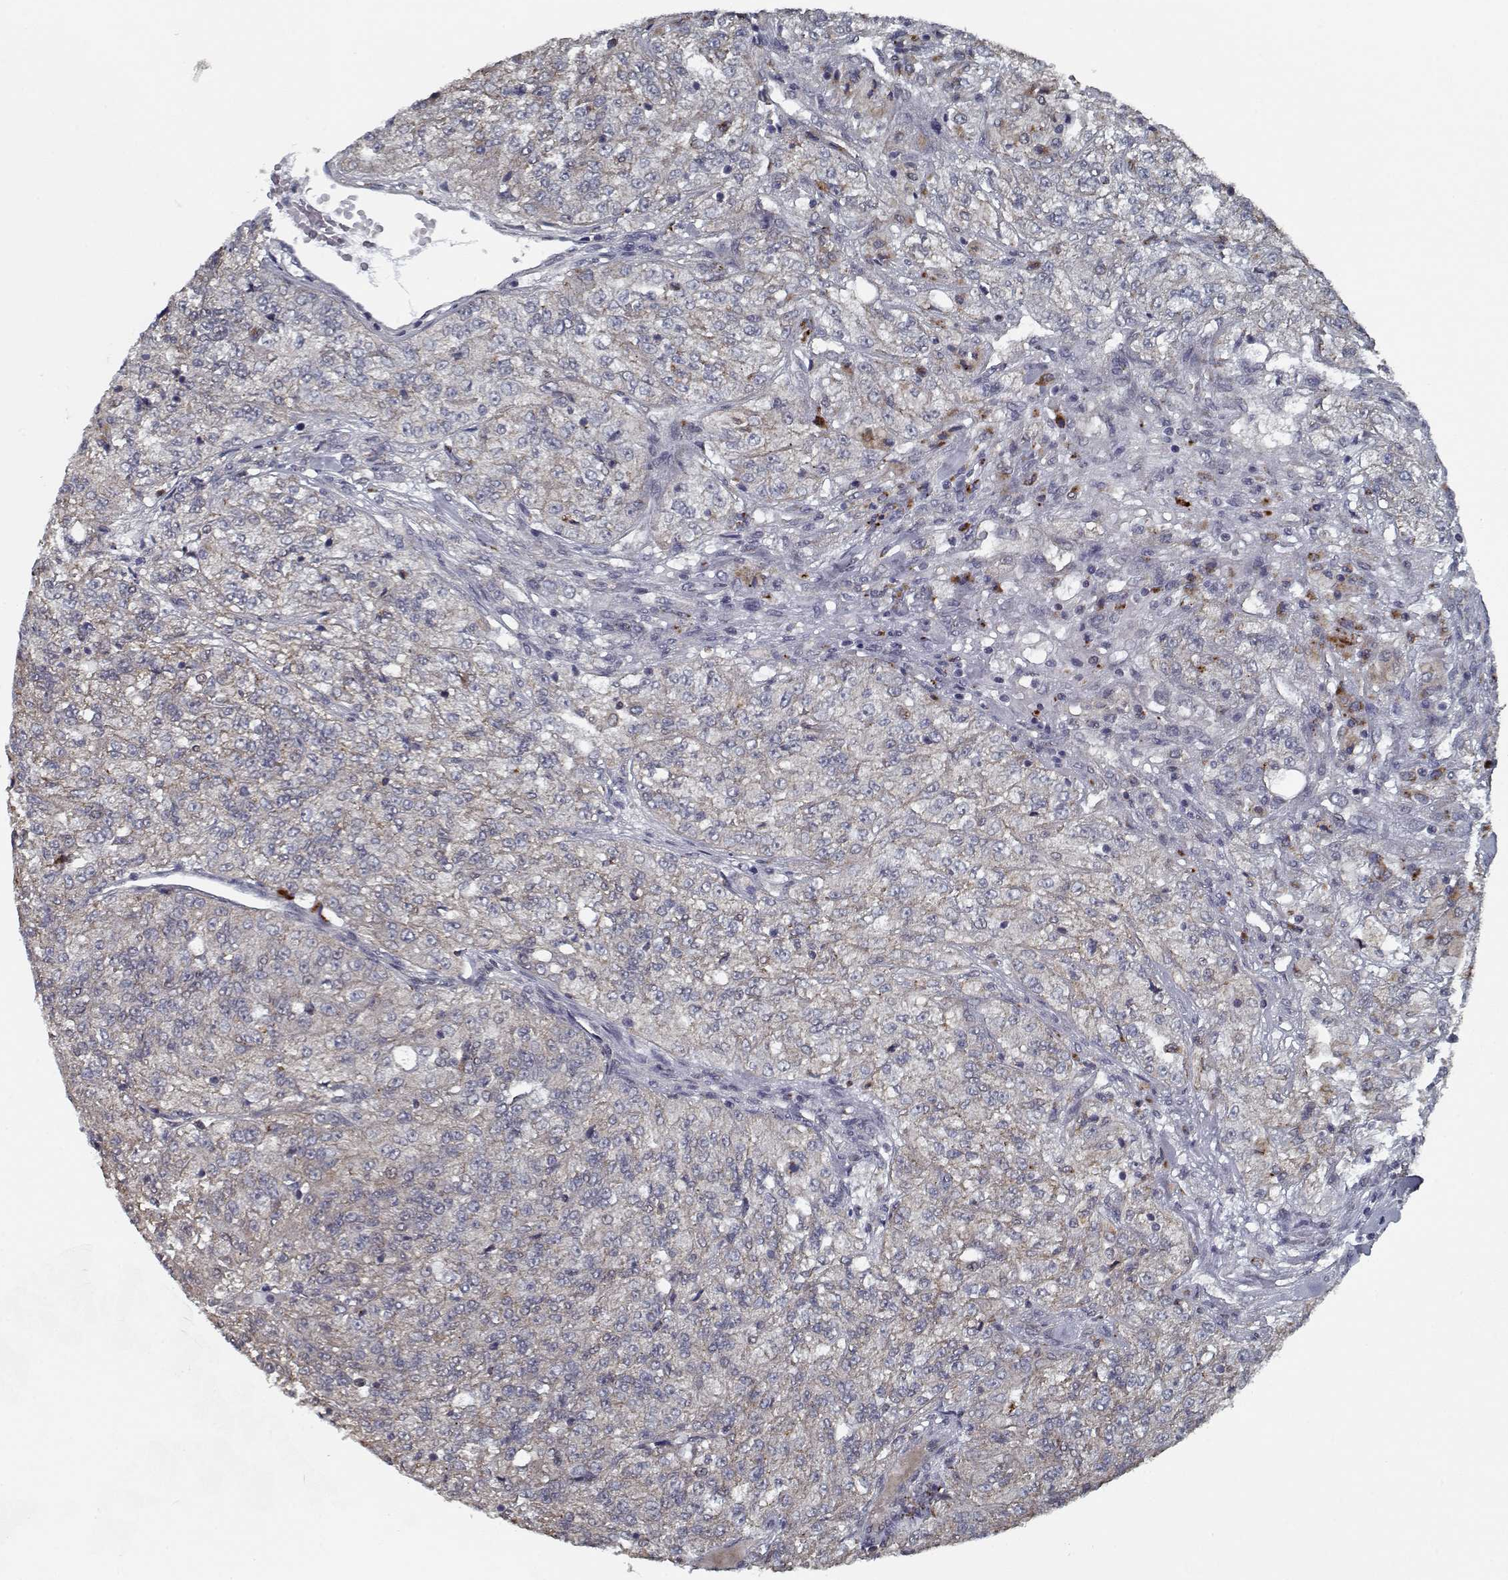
{"staining": {"intensity": "weak", "quantity": "25%-75%", "location": "cytoplasmic/membranous"}, "tissue": "renal cancer", "cell_type": "Tumor cells", "image_type": "cancer", "snomed": [{"axis": "morphology", "description": "Adenocarcinoma, NOS"}, {"axis": "topography", "description": "Kidney"}], "caption": "Weak cytoplasmic/membranous protein expression is identified in about 25%-75% of tumor cells in renal cancer (adenocarcinoma).", "gene": "NLK", "patient": {"sex": "female", "age": 63}}